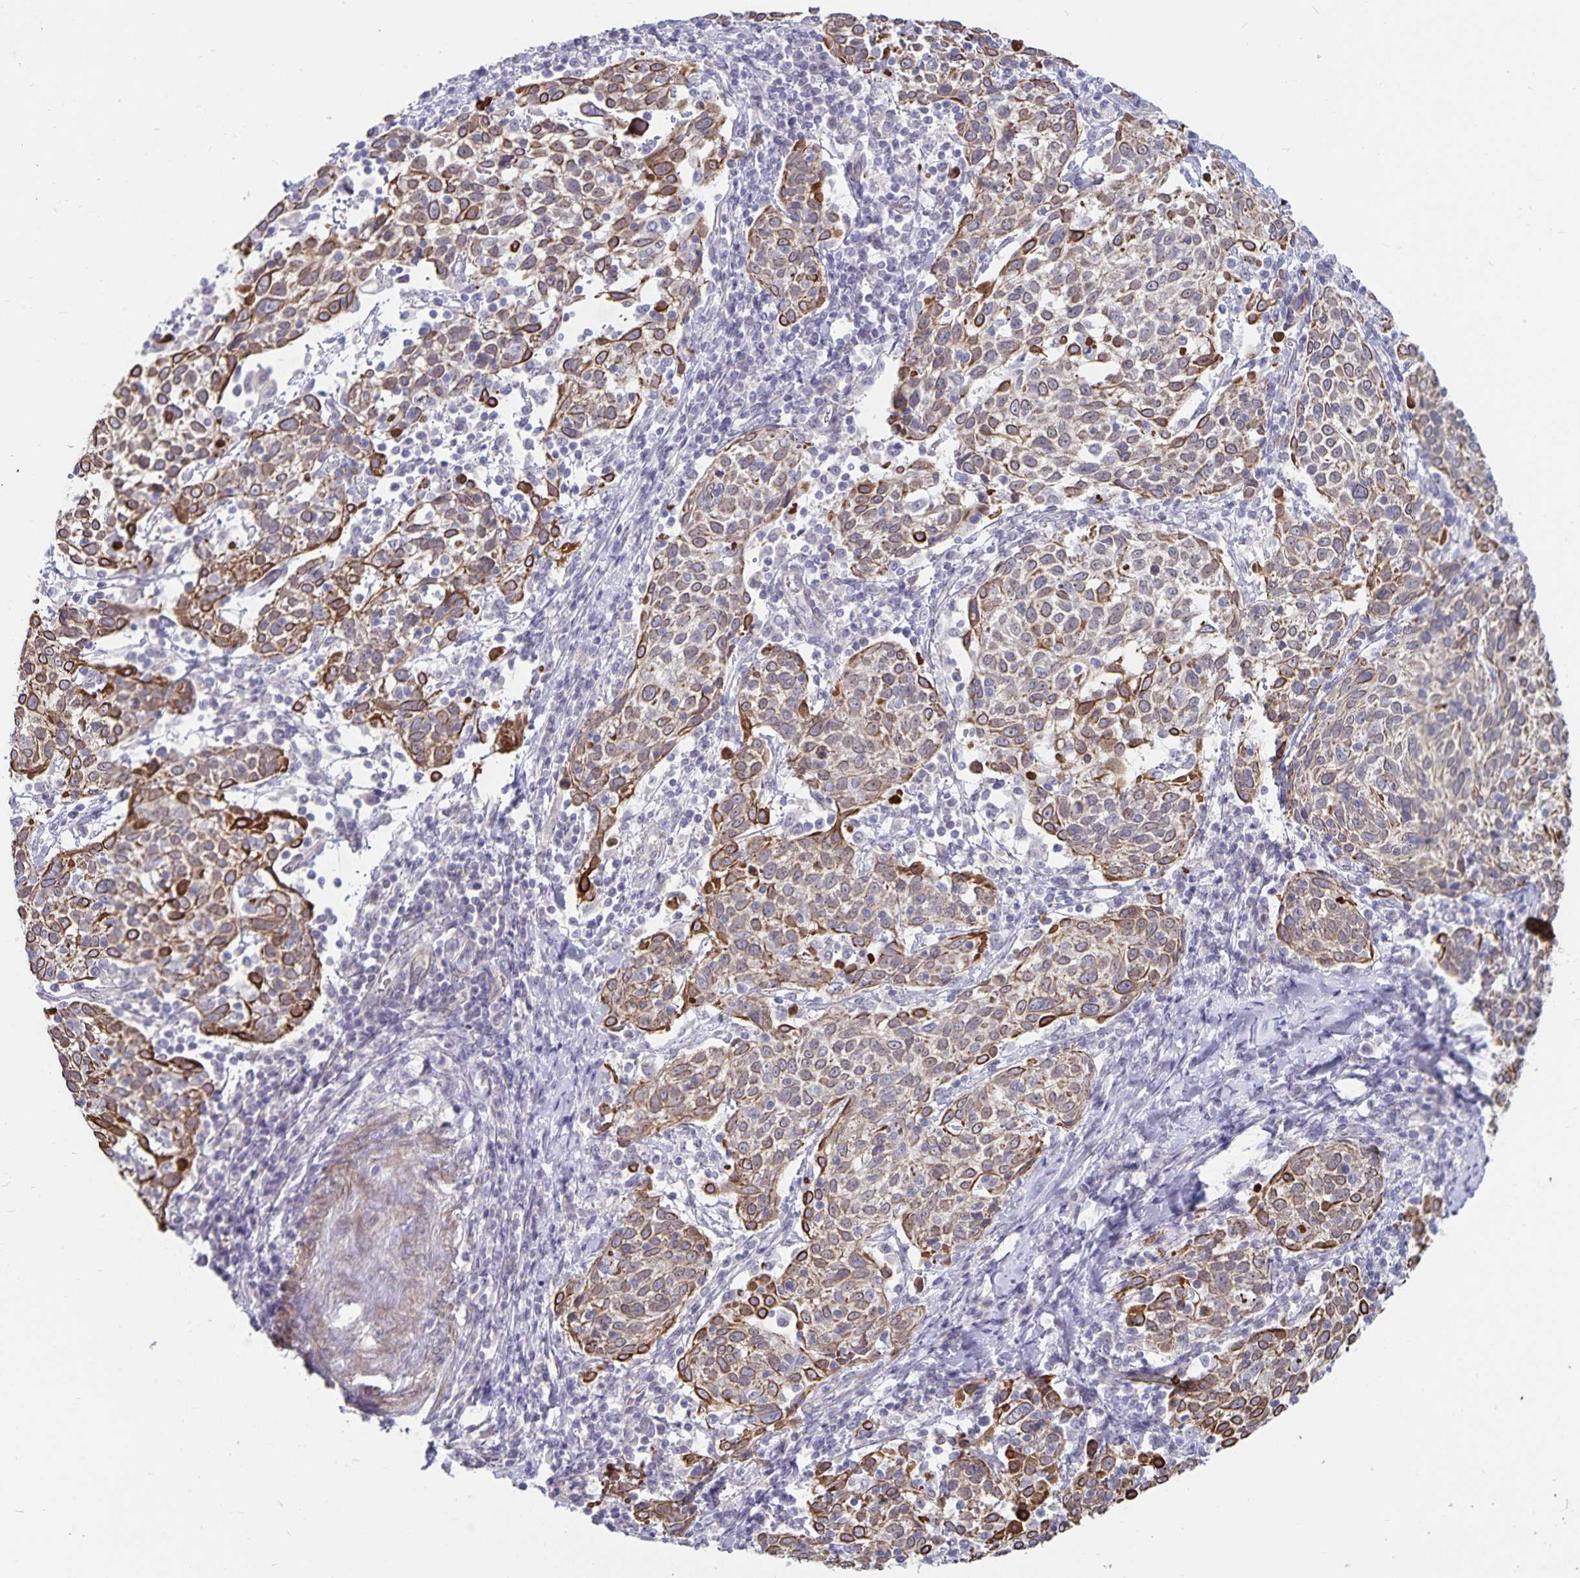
{"staining": {"intensity": "moderate", "quantity": ">75%", "location": "cytoplasmic/membranous"}, "tissue": "cervical cancer", "cell_type": "Tumor cells", "image_type": "cancer", "snomed": [{"axis": "morphology", "description": "Squamous cell carcinoma, NOS"}, {"axis": "topography", "description": "Cervix"}], "caption": "Immunohistochemistry (DAB (3,3'-diaminobenzidine)) staining of human cervical cancer displays moderate cytoplasmic/membranous protein expression in approximately >75% of tumor cells. The staining was performed using DAB, with brown indicating positive protein expression. Nuclei are stained blue with hematoxylin.", "gene": "CDKN2B", "patient": {"sex": "female", "age": 61}}